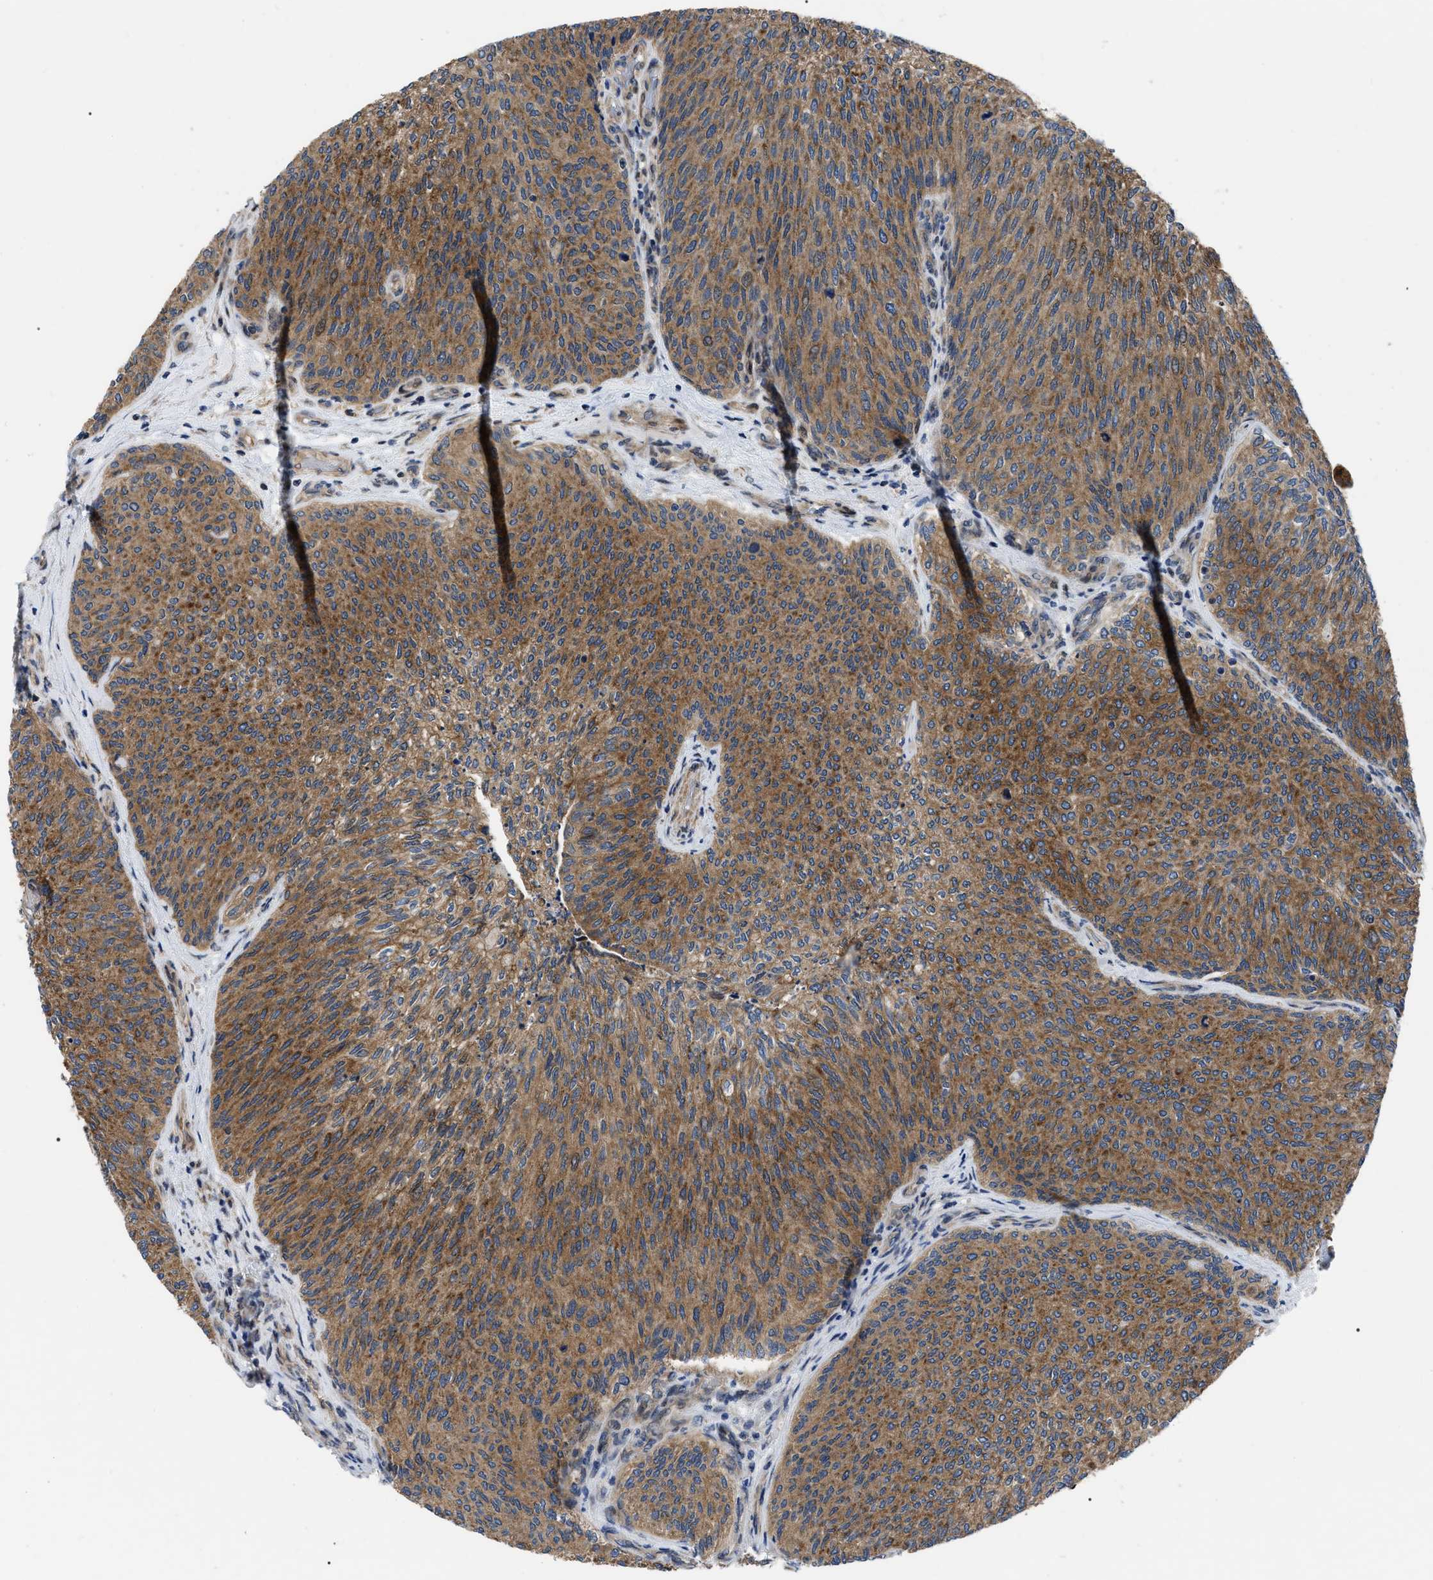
{"staining": {"intensity": "moderate", "quantity": ">75%", "location": "cytoplasmic/membranous"}, "tissue": "urothelial cancer", "cell_type": "Tumor cells", "image_type": "cancer", "snomed": [{"axis": "morphology", "description": "Urothelial carcinoma, Low grade"}, {"axis": "topography", "description": "Urinary bladder"}], "caption": "High-magnification brightfield microscopy of low-grade urothelial carcinoma stained with DAB (3,3'-diaminobenzidine) (brown) and counterstained with hematoxylin (blue). tumor cells exhibit moderate cytoplasmic/membranous staining is appreciated in approximately>75% of cells.", "gene": "PPWD1", "patient": {"sex": "female", "age": 79}}